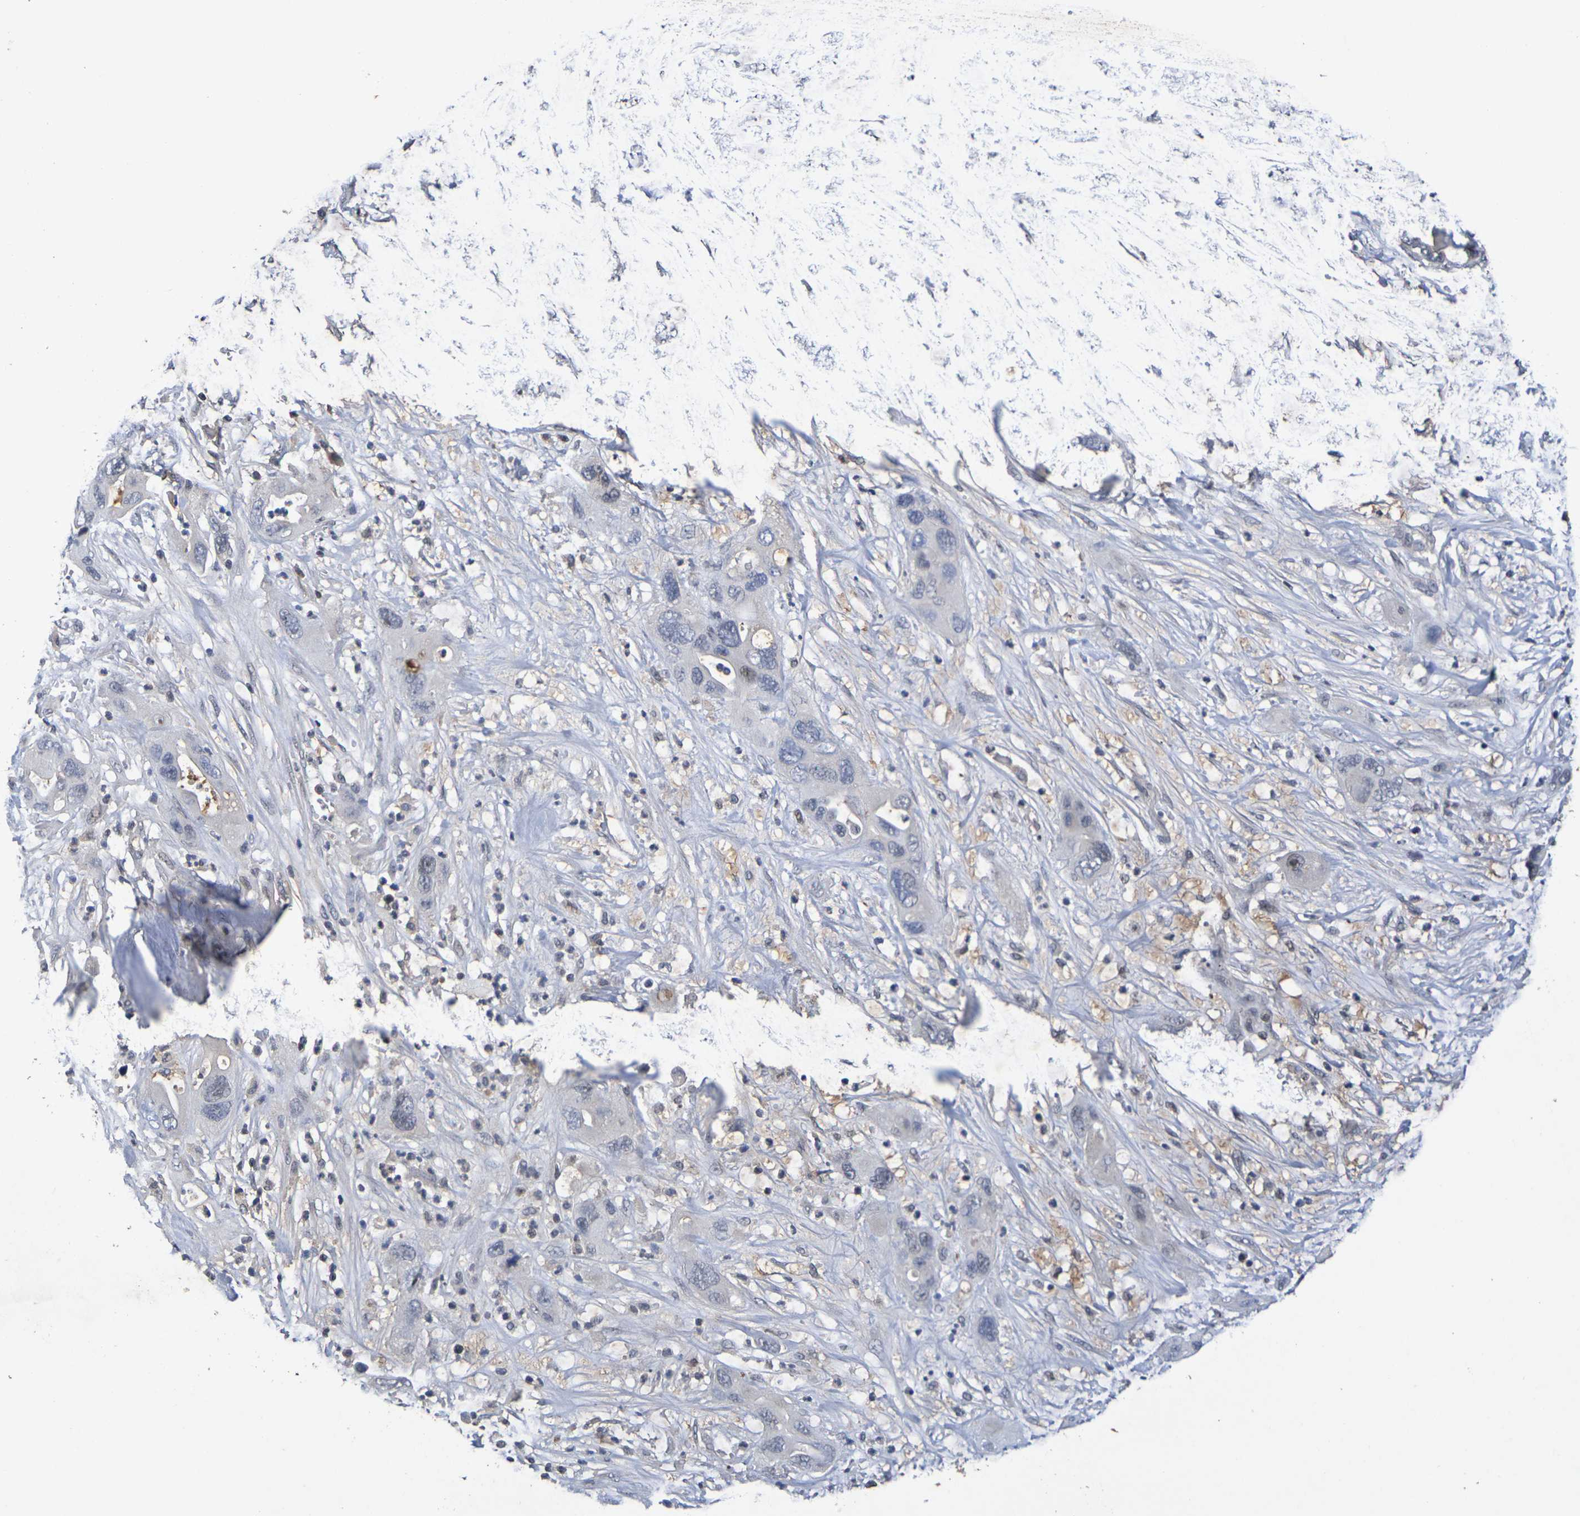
{"staining": {"intensity": "negative", "quantity": "none", "location": "none"}, "tissue": "pancreatic cancer", "cell_type": "Tumor cells", "image_type": "cancer", "snomed": [{"axis": "morphology", "description": "Adenocarcinoma, NOS"}, {"axis": "topography", "description": "Pancreas"}], "caption": "A high-resolution image shows IHC staining of pancreatic cancer, which exhibits no significant expression in tumor cells.", "gene": "TERF2", "patient": {"sex": "female", "age": 71}}